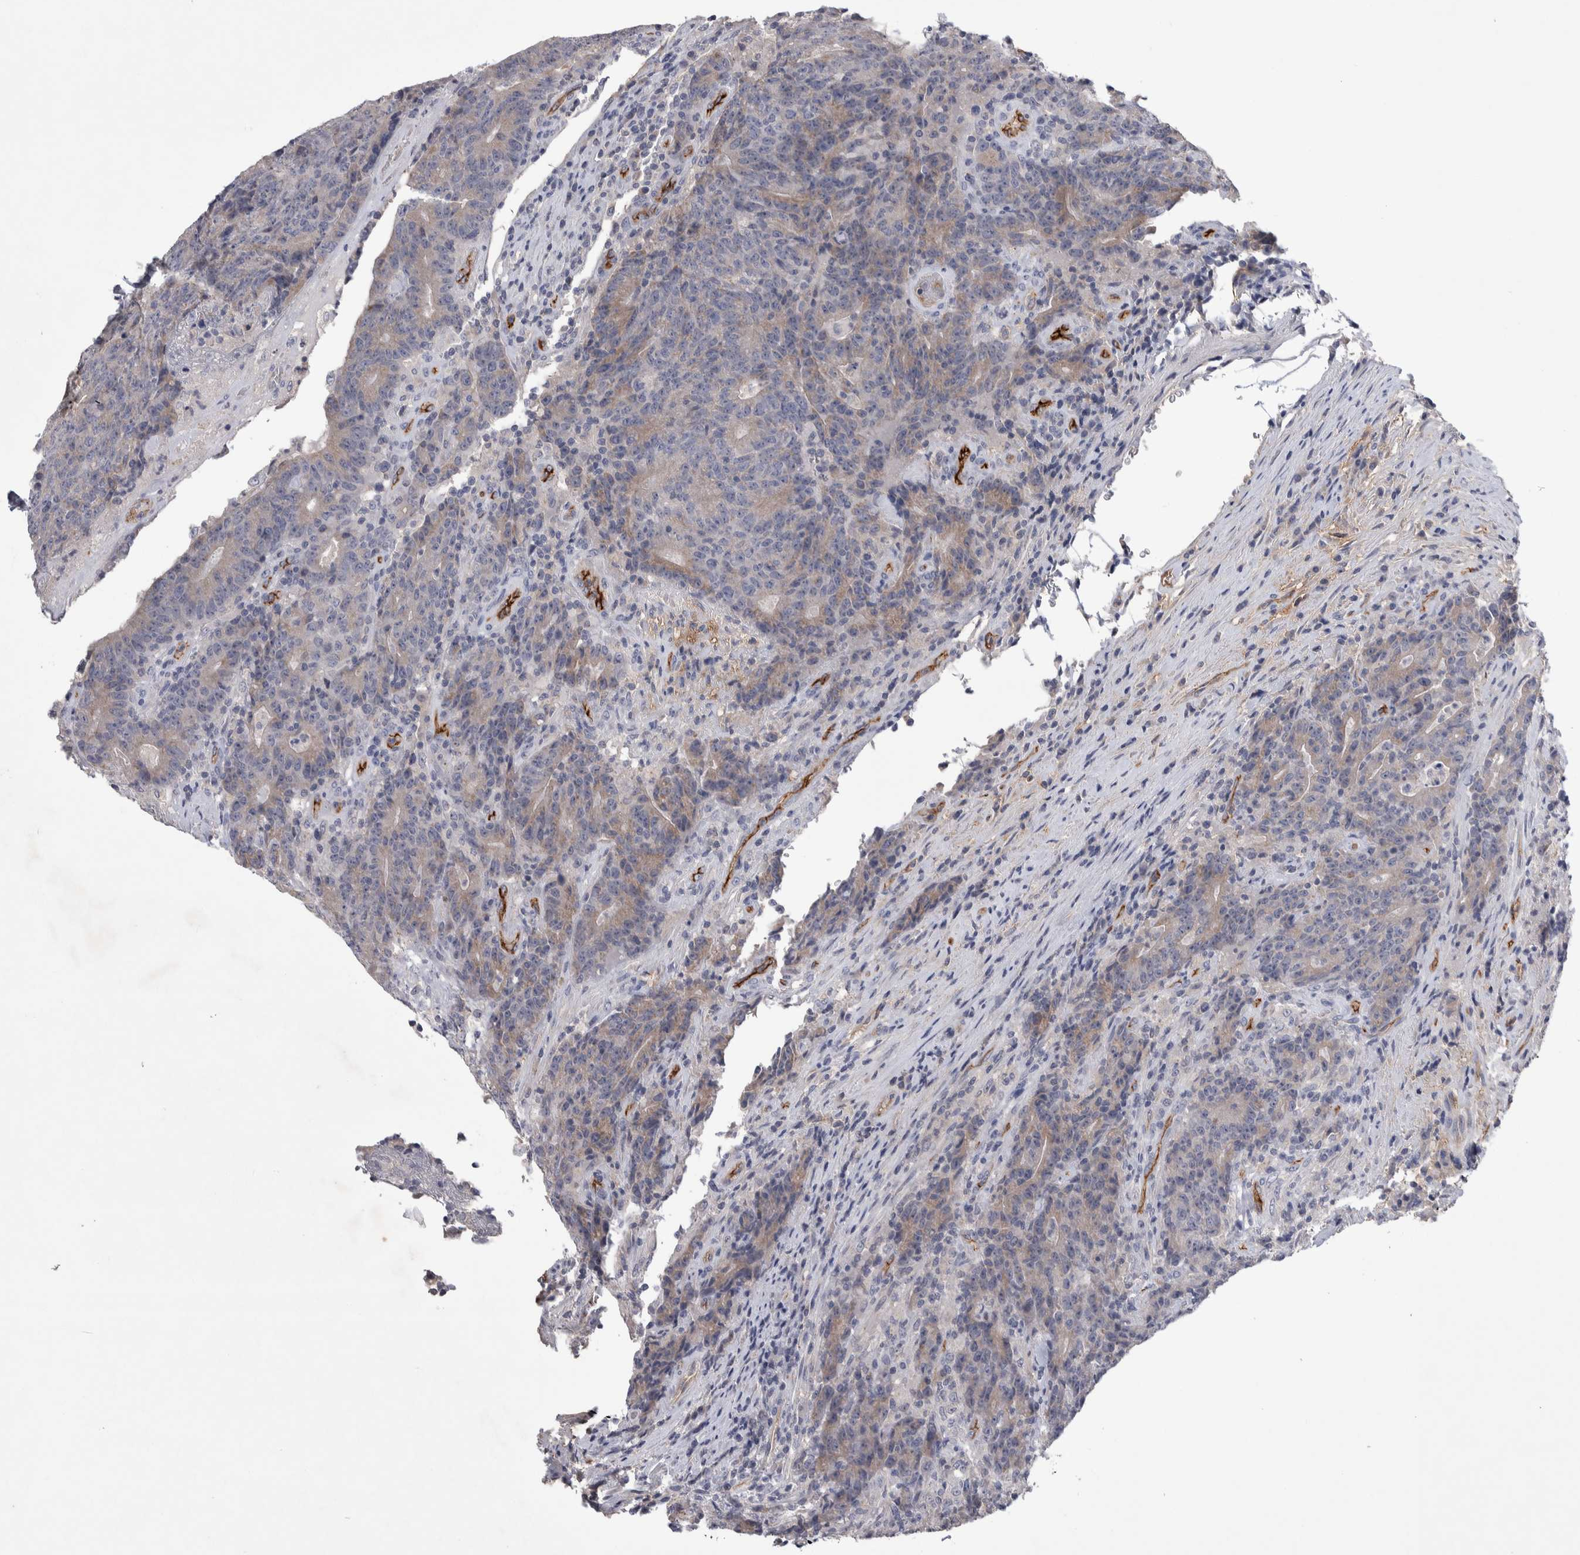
{"staining": {"intensity": "weak", "quantity": "<25%", "location": "cytoplasmic/membranous"}, "tissue": "colorectal cancer", "cell_type": "Tumor cells", "image_type": "cancer", "snomed": [{"axis": "morphology", "description": "Normal tissue, NOS"}, {"axis": "morphology", "description": "Adenocarcinoma, NOS"}, {"axis": "topography", "description": "Colon"}], "caption": "Protein analysis of adenocarcinoma (colorectal) demonstrates no significant positivity in tumor cells.", "gene": "CEP131", "patient": {"sex": "female", "age": 75}}